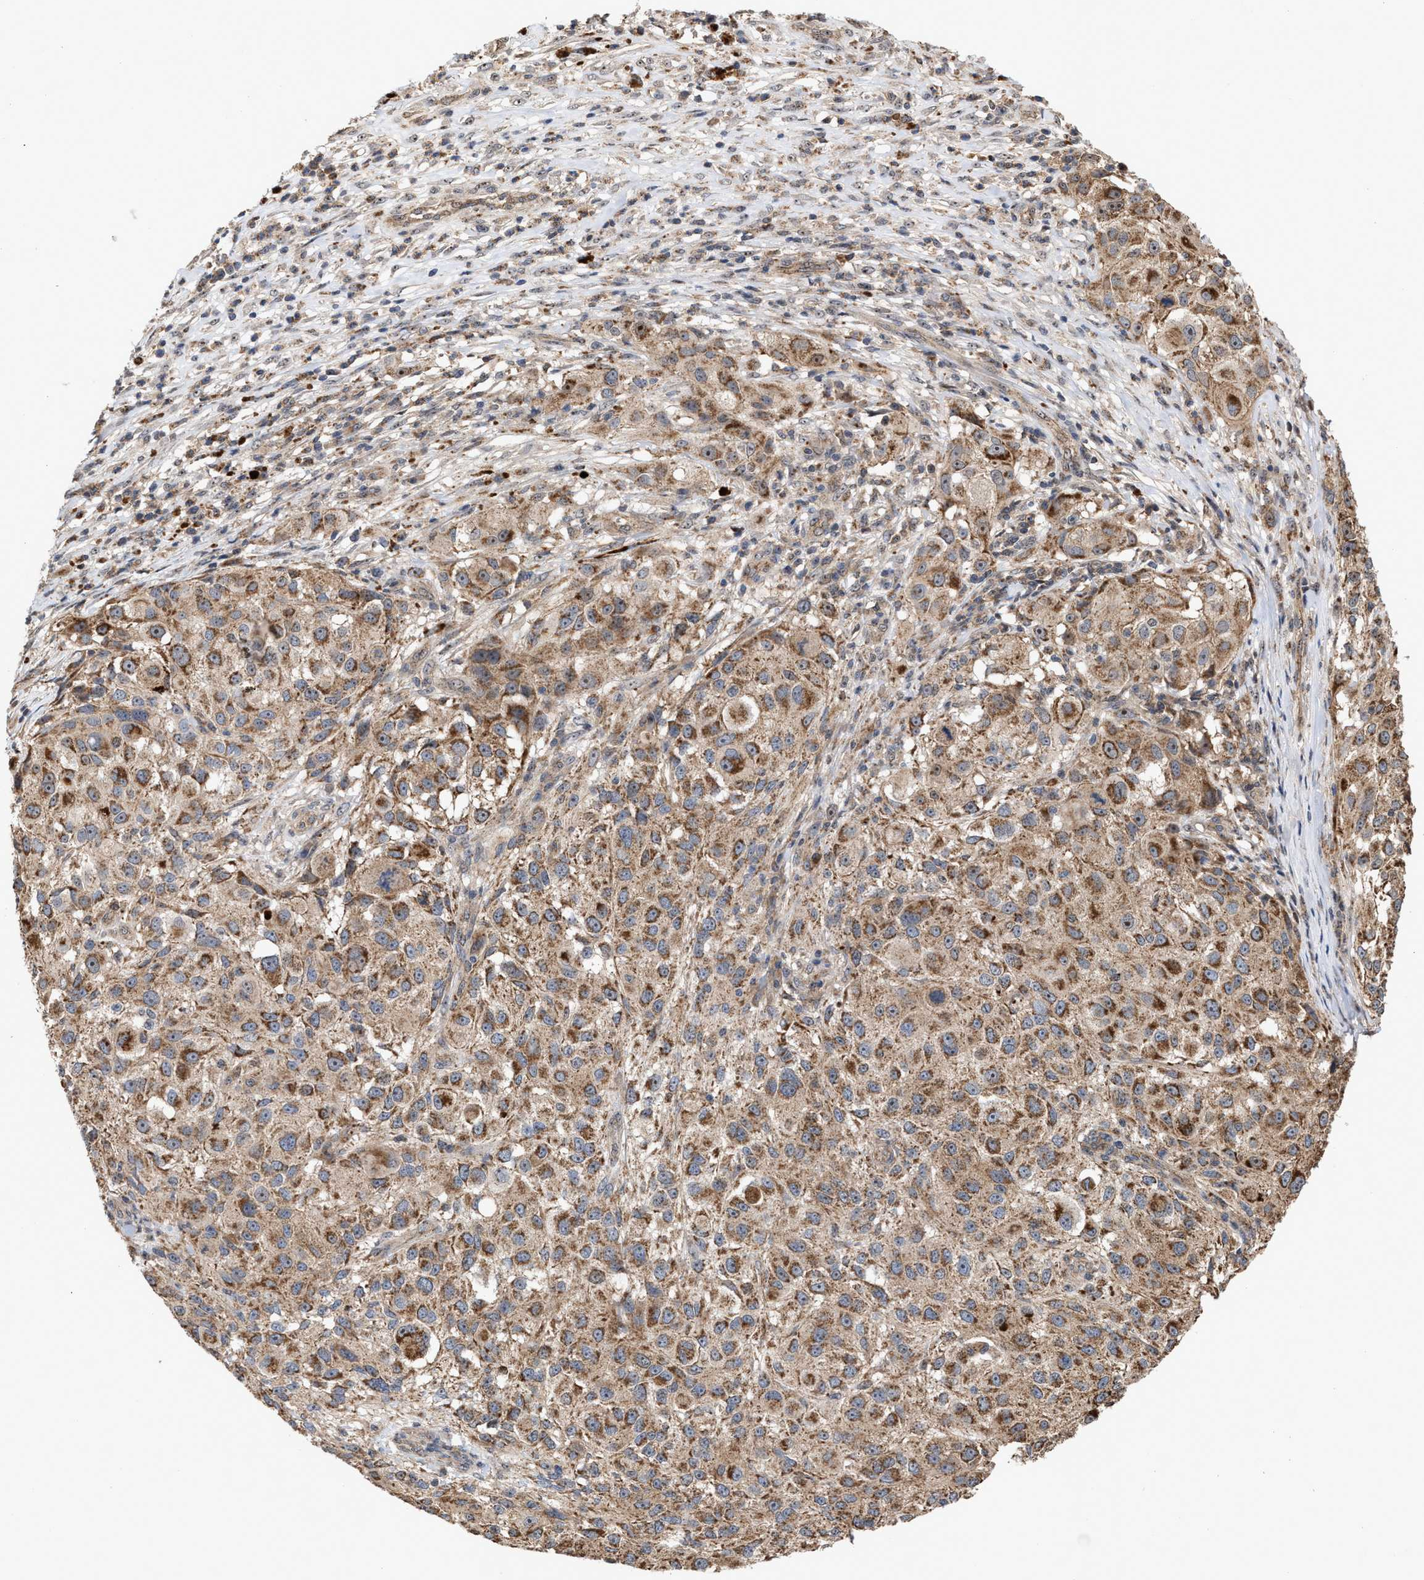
{"staining": {"intensity": "moderate", "quantity": ">75%", "location": "cytoplasmic/membranous"}, "tissue": "melanoma", "cell_type": "Tumor cells", "image_type": "cancer", "snomed": [{"axis": "morphology", "description": "Necrosis, NOS"}, {"axis": "morphology", "description": "Malignant melanoma, NOS"}, {"axis": "topography", "description": "Skin"}], "caption": "Melanoma tissue reveals moderate cytoplasmic/membranous expression in about >75% of tumor cells, visualized by immunohistochemistry.", "gene": "EXOSC2", "patient": {"sex": "female", "age": 87}}